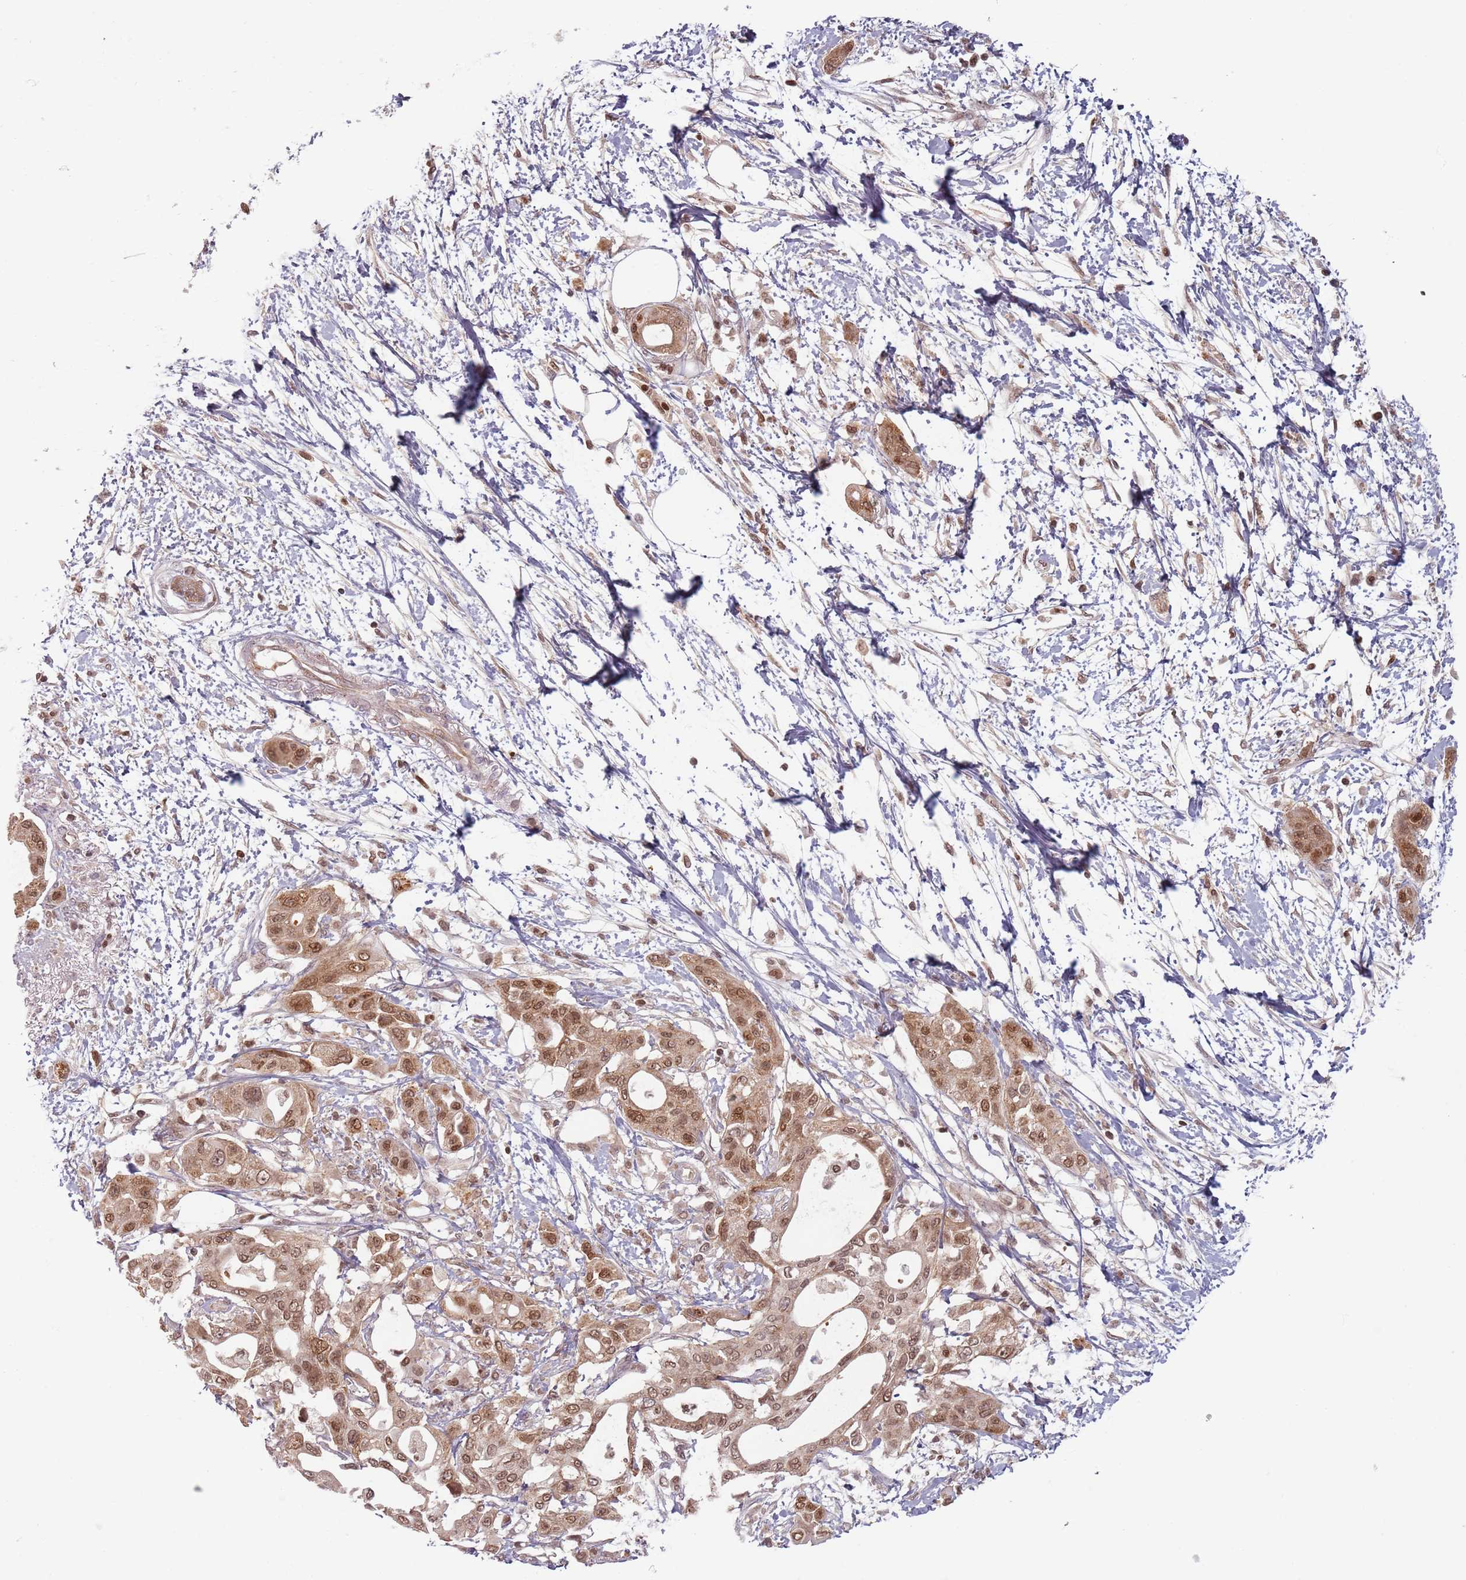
{"staining": {"intensity": "moderate", "quantity": ">75%", "location": "cytoplasmic/membranous,nuclear"}, "tissue": "pancreatic cancer", "cell_type": "Tumor cells", "image_type": "cancer", "snomed": [{"axis": "morphology", "description": "Adenocarcinoma, NOS"}, {"axis": "topography", "description": "Pancreas"}], "caption": "Protein staining by immunohistochemistry (IHC) displays moderate cytoplasmic/membranous and nuclear expression in about >75% of tumor cells in pancreatic adenocarcinoma.", "gene": "NUP50", "patient": {"sex": "male", "age": 68}}